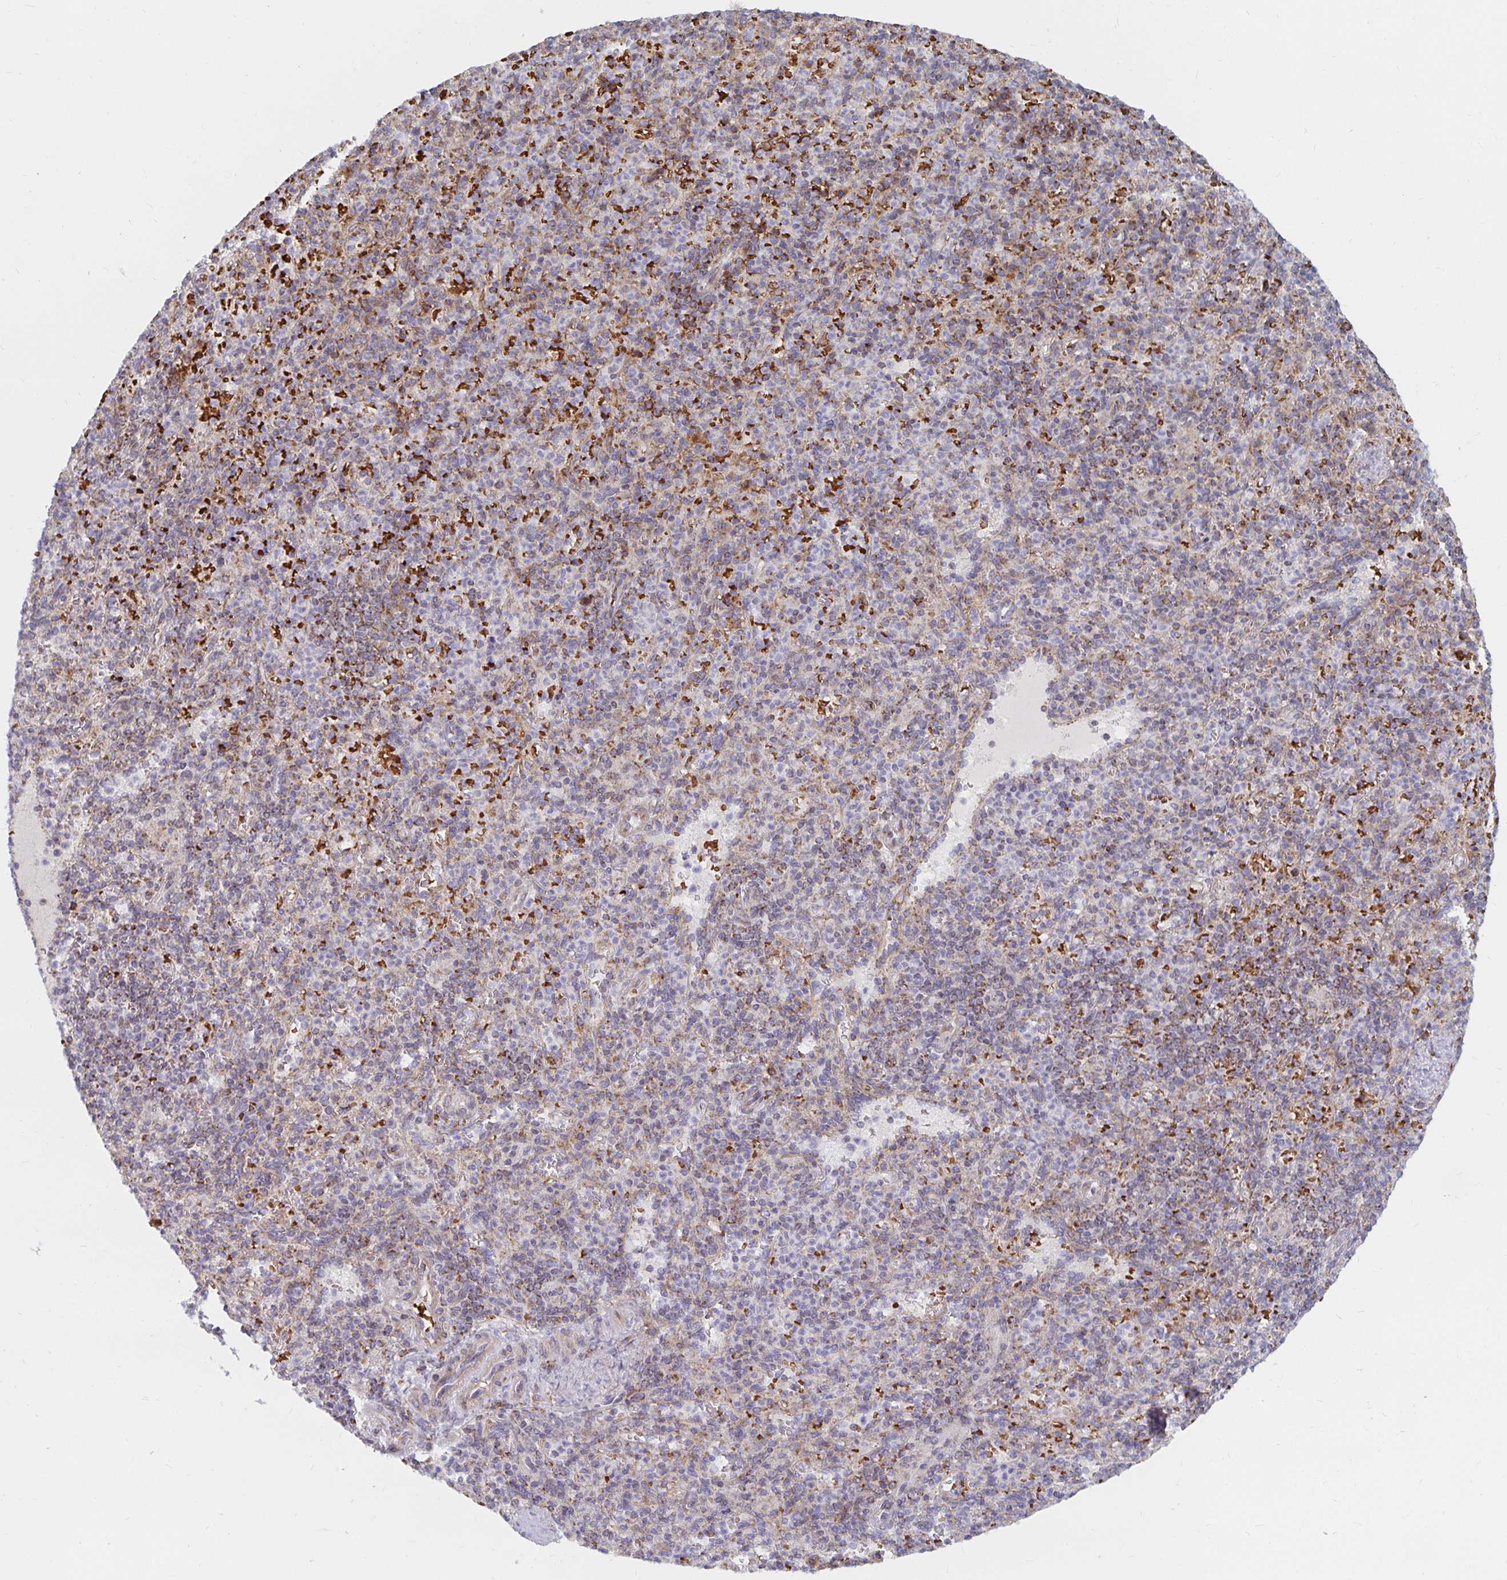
{"staining": {"intensity": "moderate", "quantity": "<25%", "location": "cytoplasmic/membranous"}, "tissue": "spleen", "cell_type": "Cells in red pulp", "image_type": "normal", "snomed": [{"axis": "morphology", "description": "Normal tissue, NOS"}, {"axis": "topography", "description": "Spleen"}], "caption": "IHC photomicrograph of unremarkable spleen stained for a protein (brown), which reveals low levels of moderate cytoplasmic/membranous expression in approximately <25% of cells in red pulp.", "gene": "MRPL28", "patient": {"sex": "female", "age": 74}}